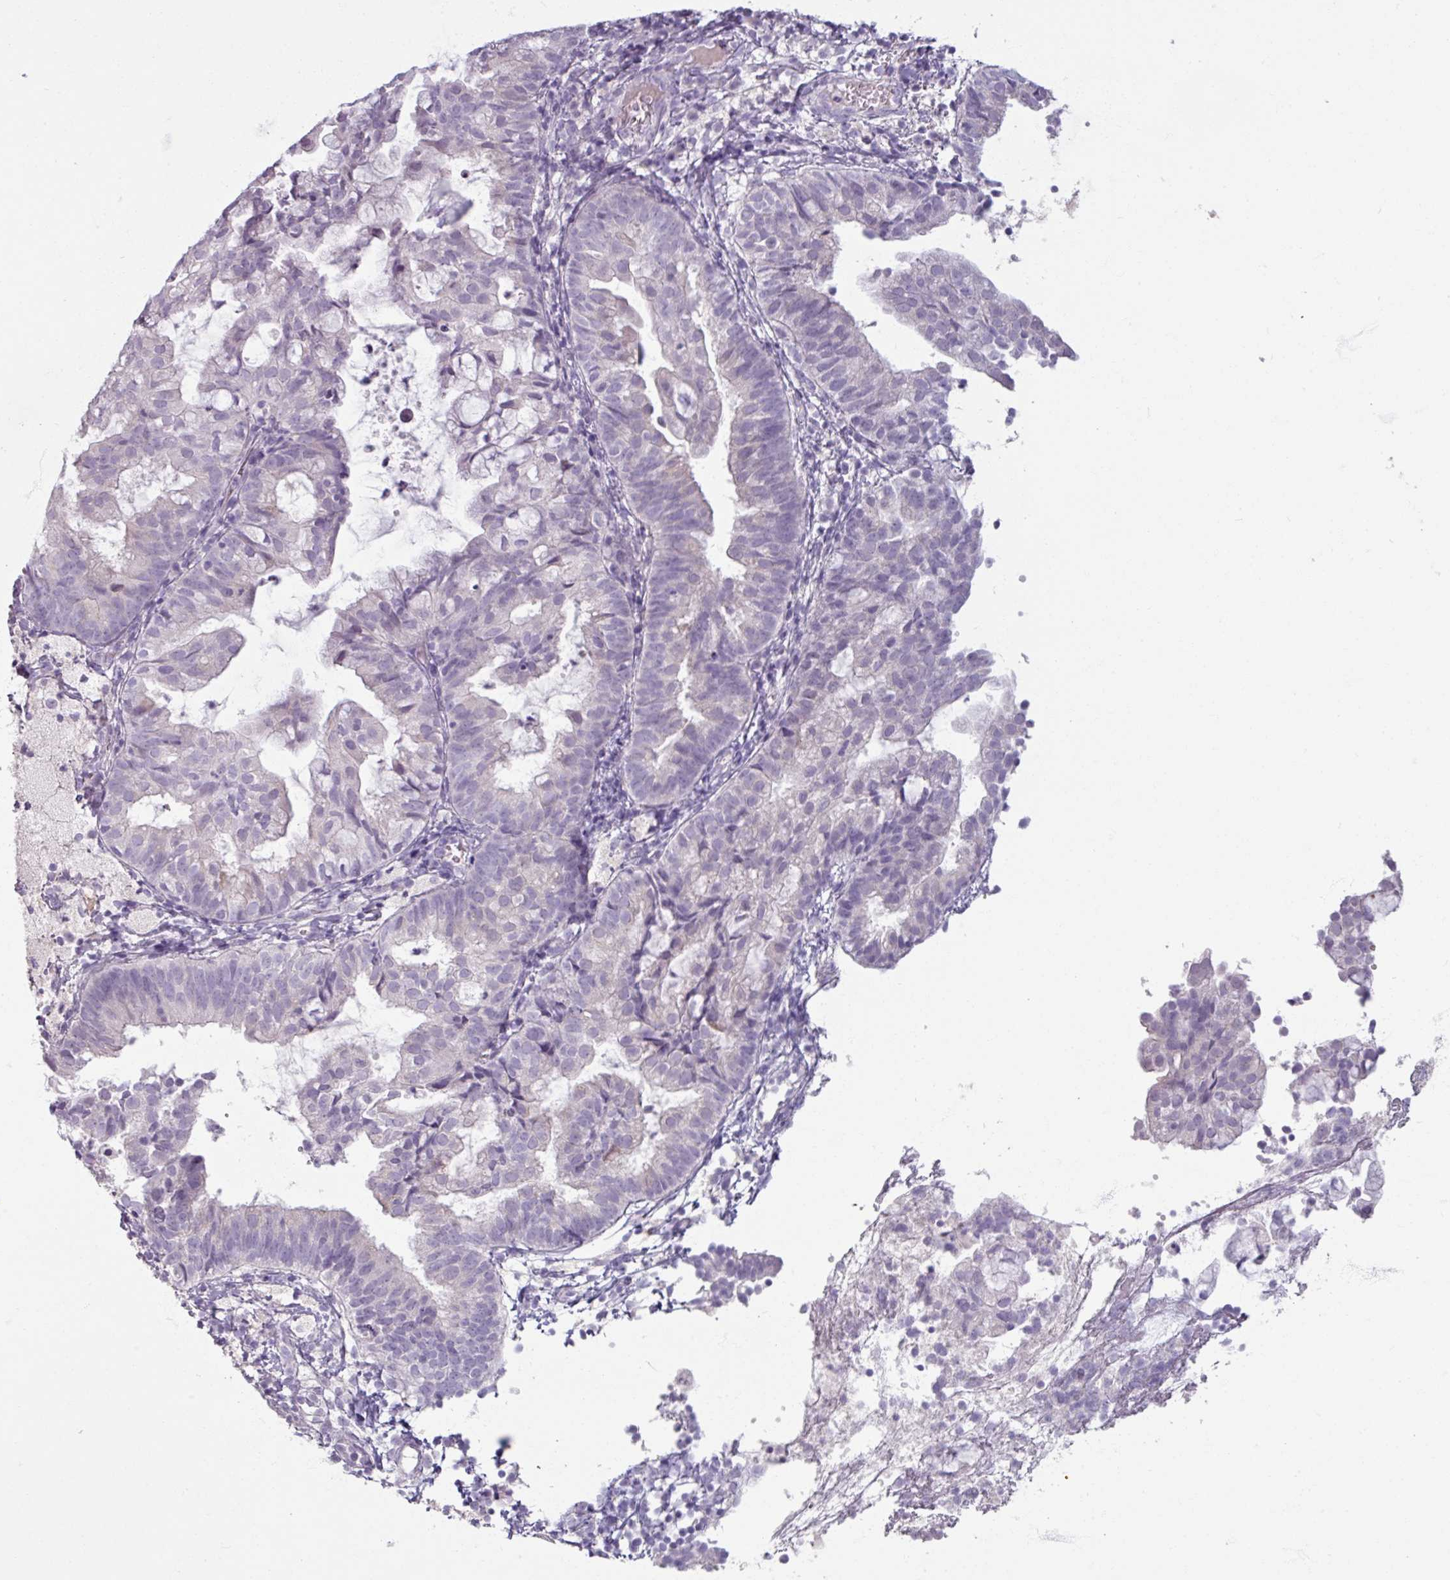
{"staining": {"intensity": "negative", "quantity": "none", "location": "none"}, "tissue": "endometrial cancer", "cell_type": "Tumor cells", "image_type": "cancer", "snomed": [{"axis": "morphology", "description": "Adenocarcinoma, NOS"}, {"axis": "topography", "description": "Endometrium"}], "caption": "Tumor cells are negative for protein expression in human endometrial cancer (adenocarcinoma).", "gene": "SLC27A5", "patient": {"sex": "female", "age": 80}}